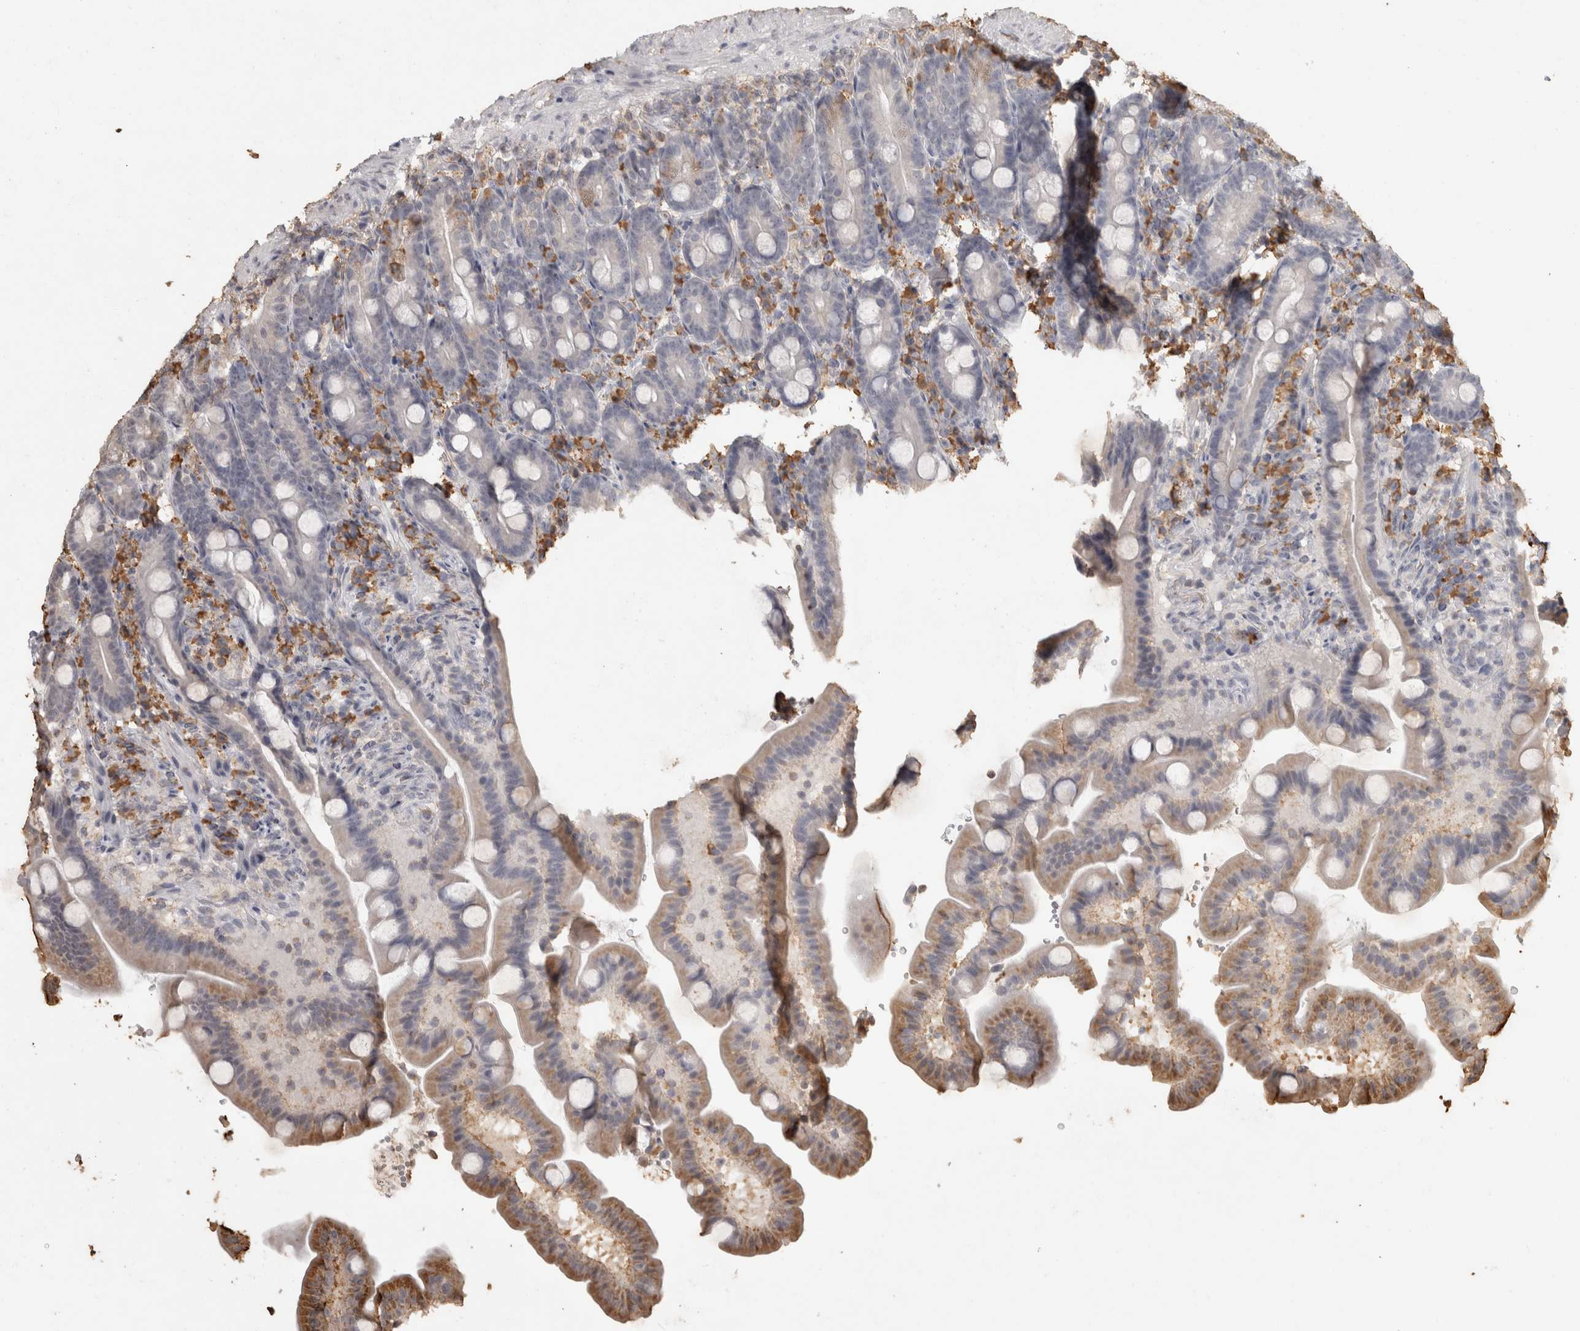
{"staining": {"intensity": "moderate", "quantity": "<25%", "location": "cytoplasmic/membranous"}, "tissue": "duodenum", "cell_type": "Glandular cells", "image_type": "normal", "snomed": [{"axis": "morphology", "description": "Normal tissue, NOS"}, {"axis": "topography", "description": "Duodenum"}], "caption": "An image of duodenum stained for a protein demonstrates moderate cytoplasmic/membranous brown staining in glandular cells. The staining was performed using DAB to visualize the protein expression in brown, while the nuclei were stained in blue with hematoxylin (Magnification: 20x).", "gene": "REPS2", "patient": {"sex": "male", "age": 54}}